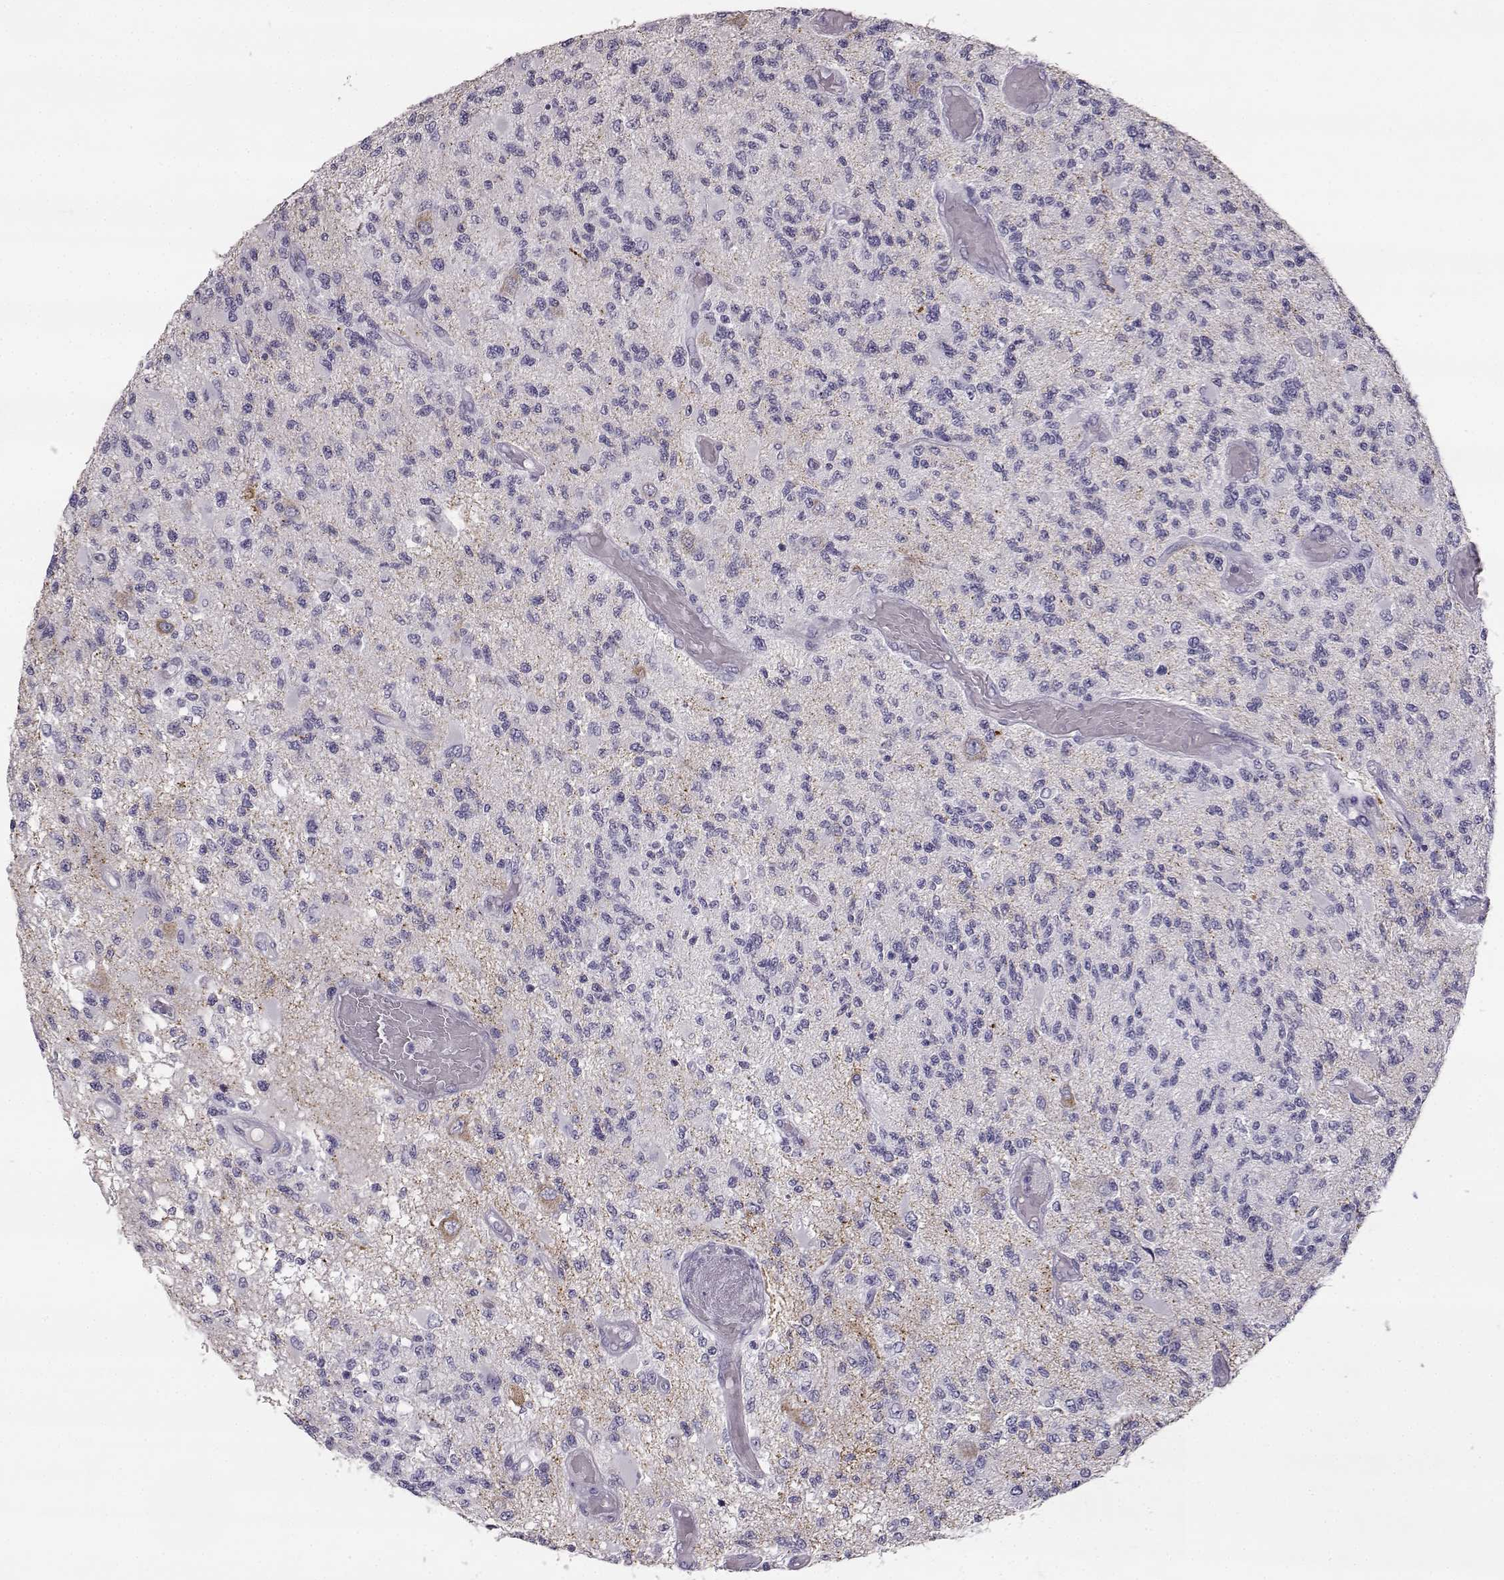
{"staining": {"intensity": "negative", "quantity": "none", "location": "none"}, "tissue": "glioma", "cell_type": "Tumor cells", "image_type": "cancer", "snomed": [{"axis": "morphology", "description": "Glioma, malignant, High grade"}, {"axis": "topography", "description": "Brain"}], "caption": "The micrograph demonstrates no significant staining in tumor cells of glioma.", "gene": "NPTXR", "patient": {"sex": "female", "age": 63}}